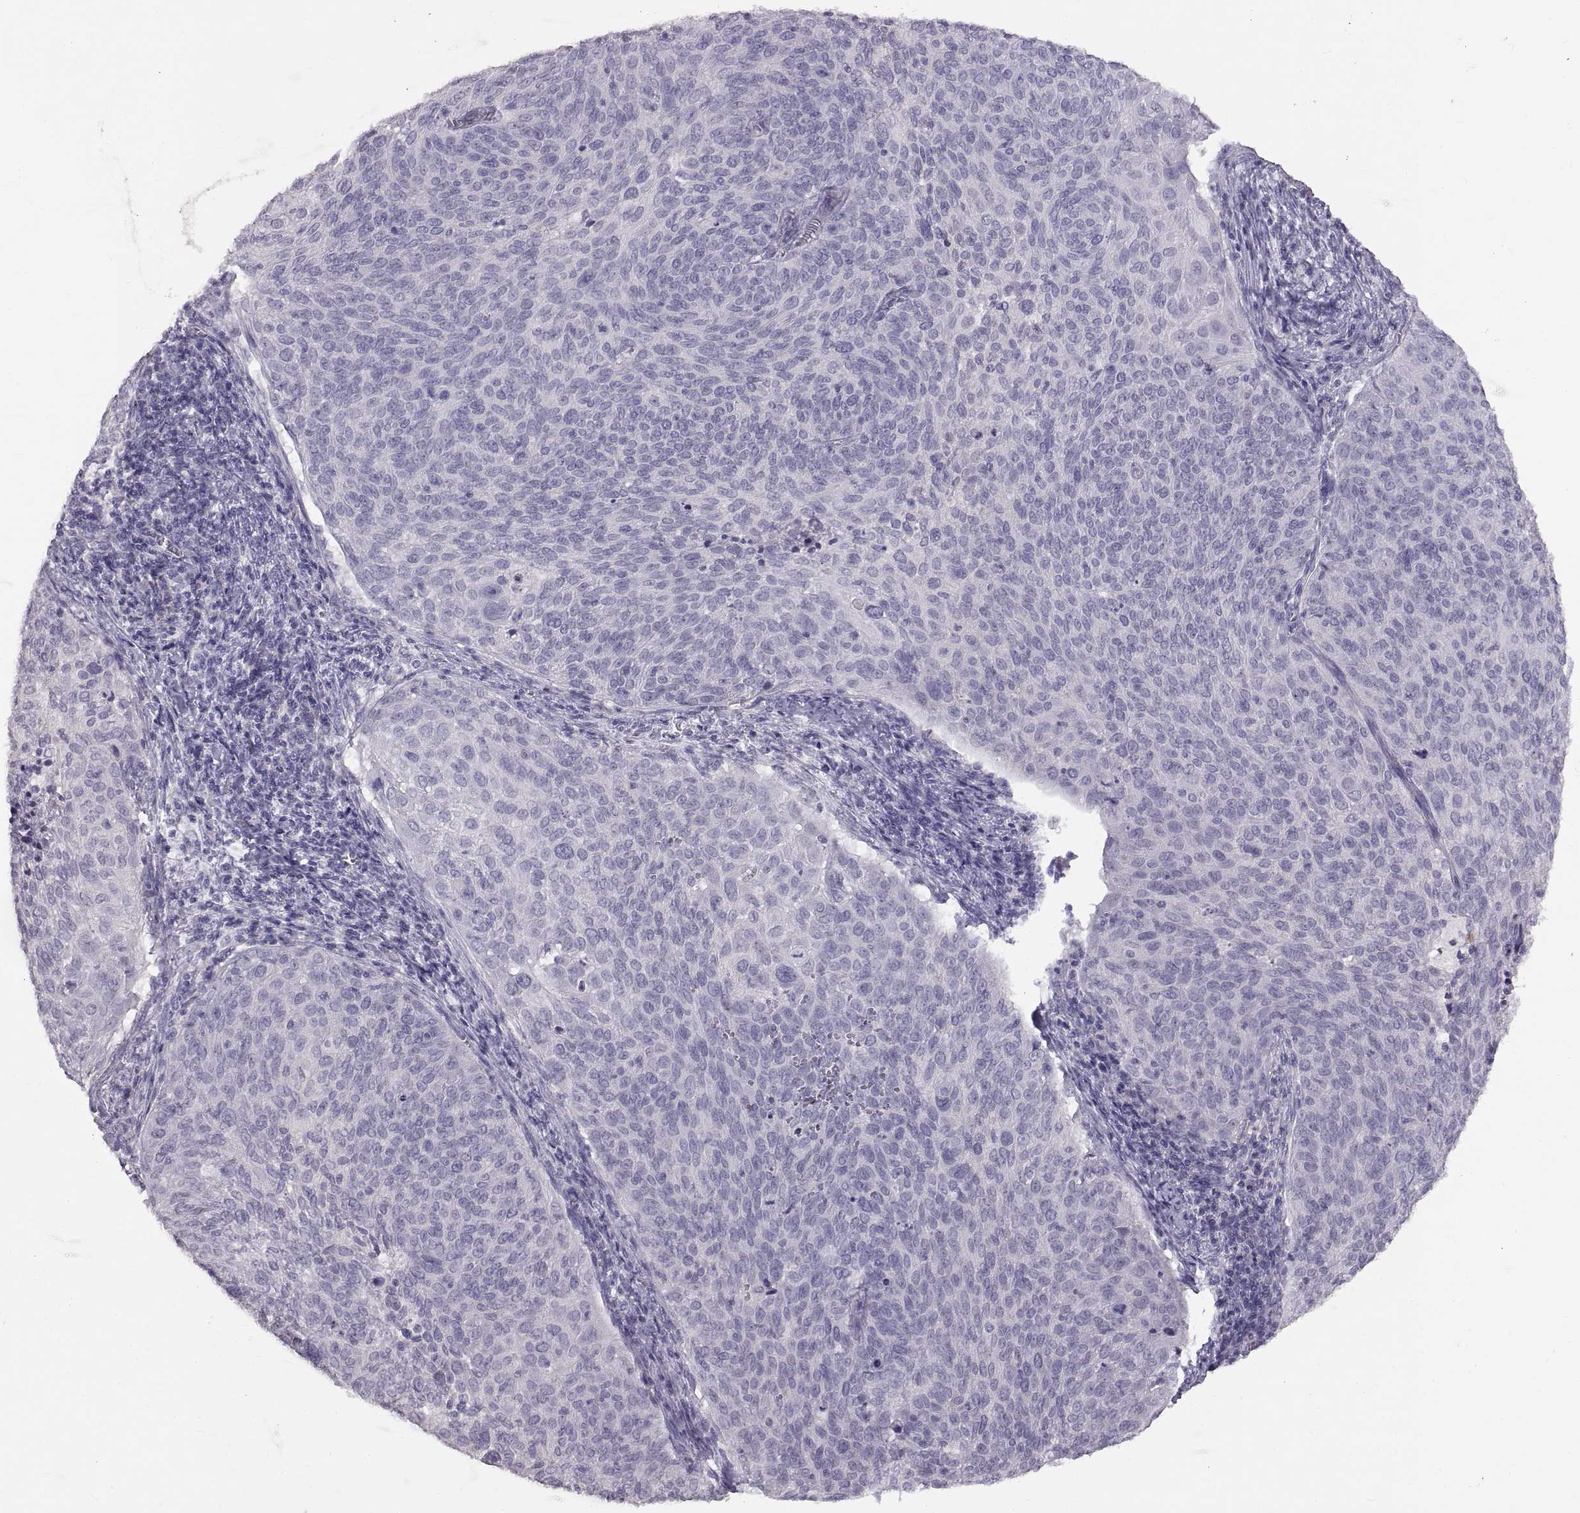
{"staining": {"intensity": "negative", "quantity": "none", "location": "none"}, "tissue": "cervical cancer", "cell_type": "Tumor cells", "image_type": "cancer", "snomed": [{"axis": "morphology", "description": "Squamous cell carcinoma, NOS"}, {"axis": "topography", "description": "Cervix"}], "caption": "Squamous cell carcinoma (cervical) was stained to show a protein in brown. There is no significant staining in tumor cells.", "gene": "WBP2NL", "patient": {"sex": "female", "age": 39}}